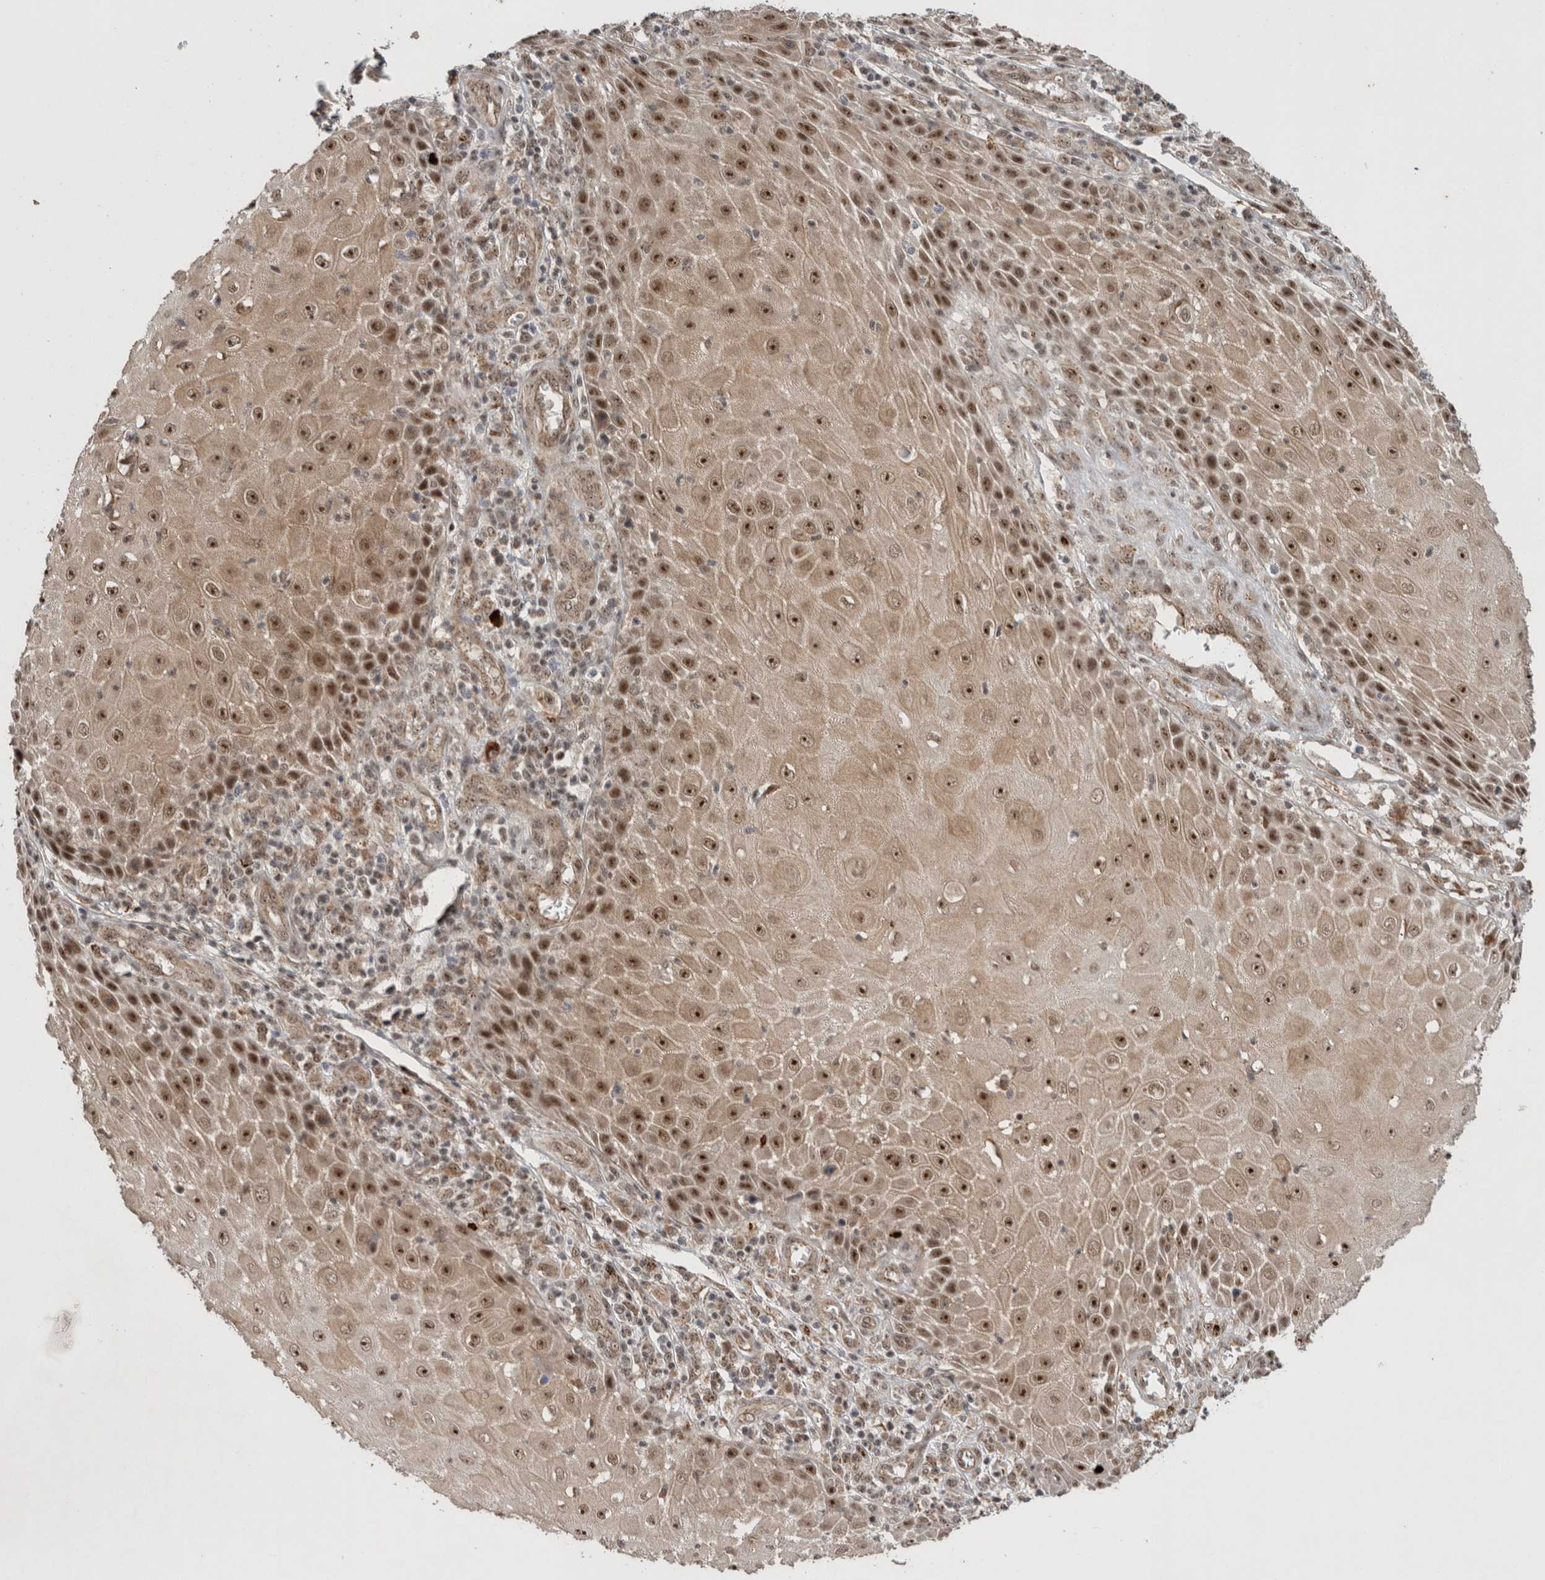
{"staining": {"intensity": "moderate", "quantity": ">75%", "location": "cytoplasmic/membranous,nuclear"}, "tissue": "skin cancer", "cell_type": "Tumor cells", "image_type": "cancer", "snomed": [{"axis": "morphology", "description": "Squamous cell carcinoma, NOS"}, {"axis": "topography", "description": "Skin"}], "caption": "About >75% of tumor cells in squamous cell carcinoma (skin) display moderate cytoplasmic/membranous and nuclear protein positivity as visualized by brown immunohistochemical staining.", "gene": "MPHOSPH6", "patient": {"sex": "female", "age": 73}}